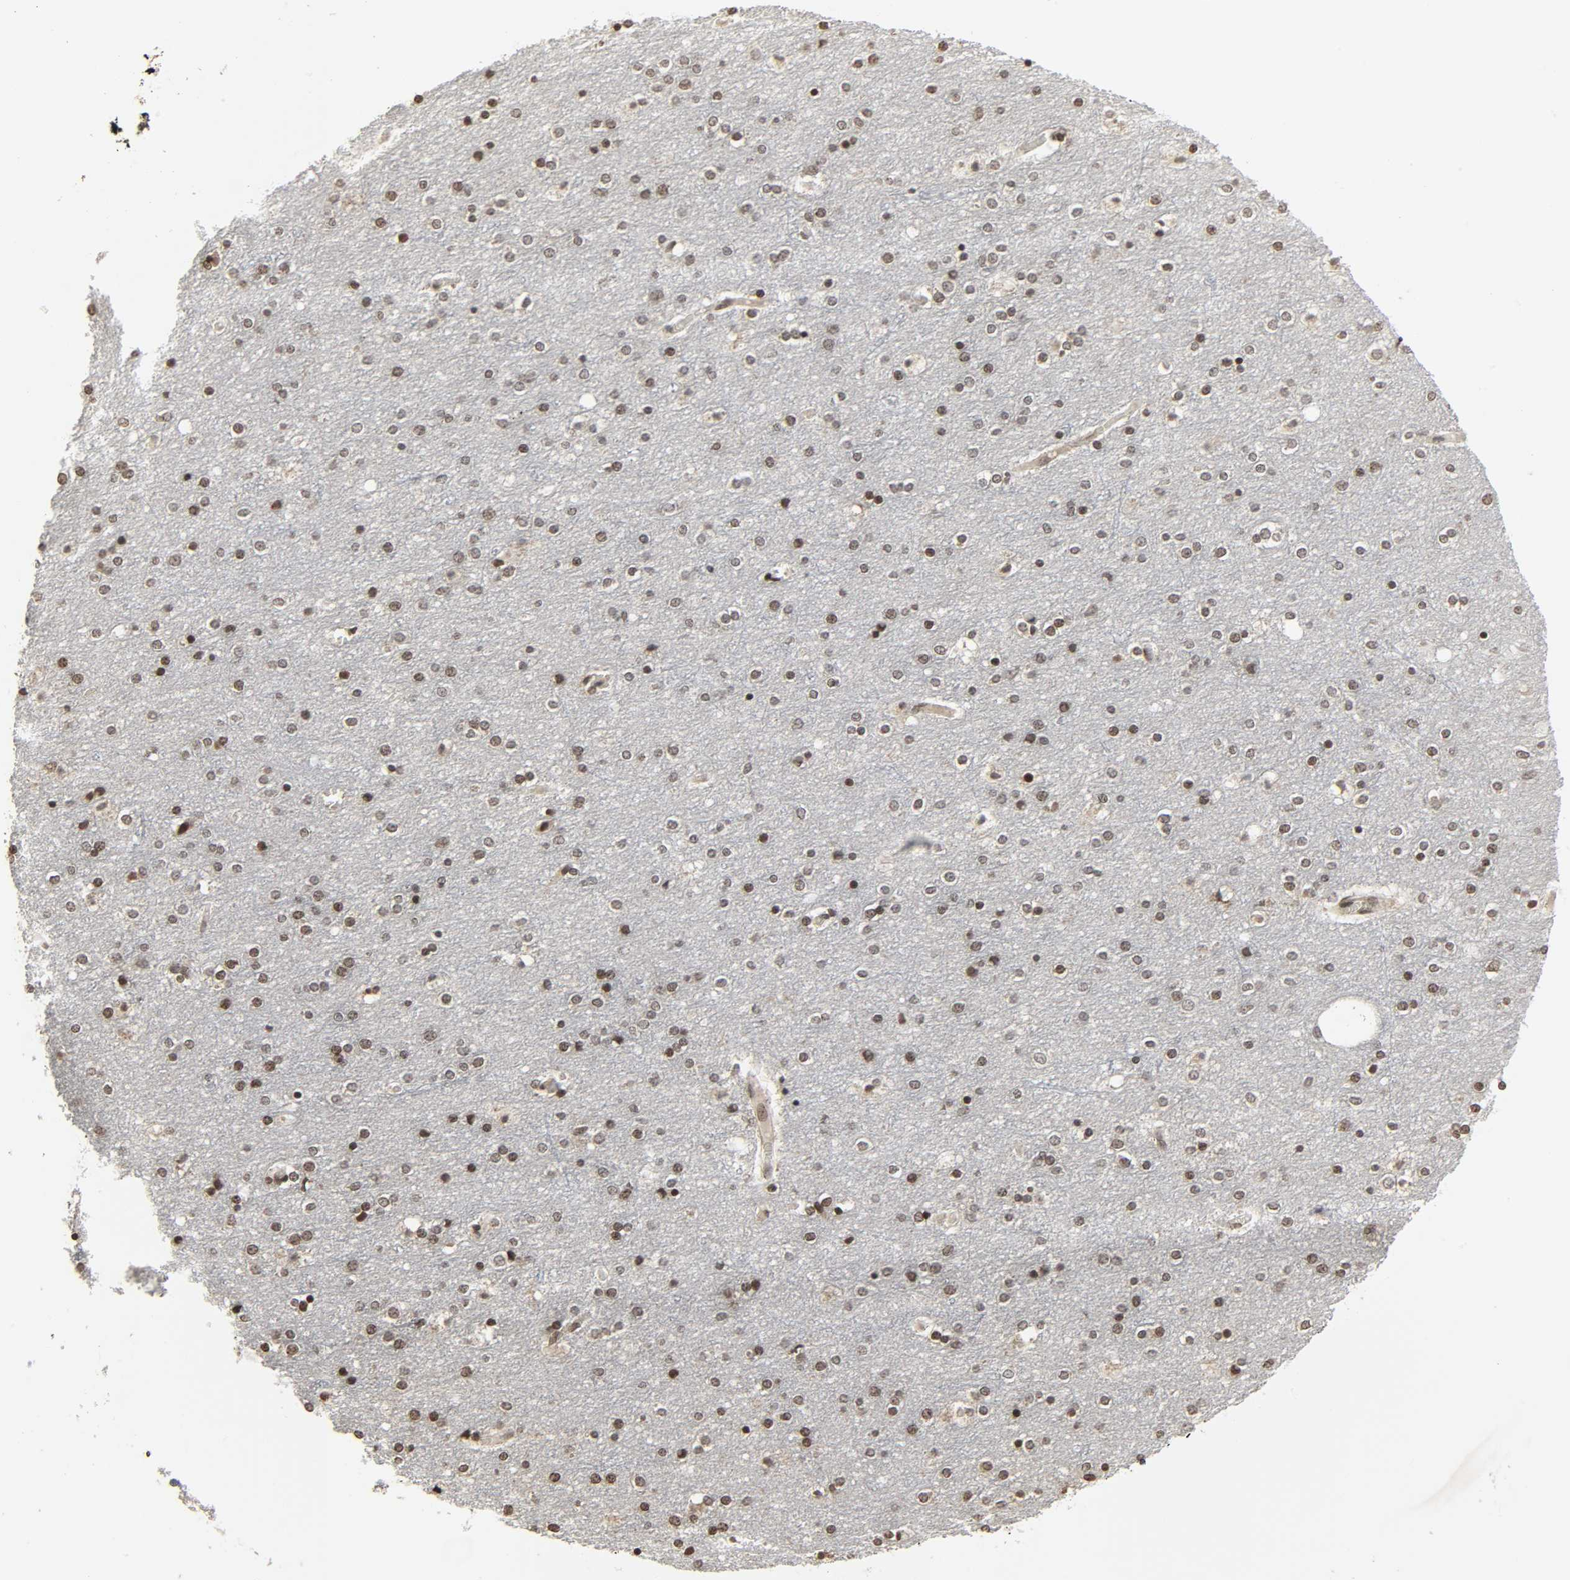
{"staining": {"intensity": "weak", "quantity": "25%-75%", "location": "nuclear"}, "tissue": "cerebral cortex", "cell_type": "Endothelial cells", "image_type": "normal", "snomed": [{"axis": "morphology", "description": "Normal tissue, NOS"}, {"axis": "topography", "description": "Cerebral cortex"}], "caption": "A brown stain shows weak nuclear positivity of a protein in endothelial cells of unremarkable cerebral cortex.", "gene": "XRCC1", "patient": {"sex": "female", "age": 54}}